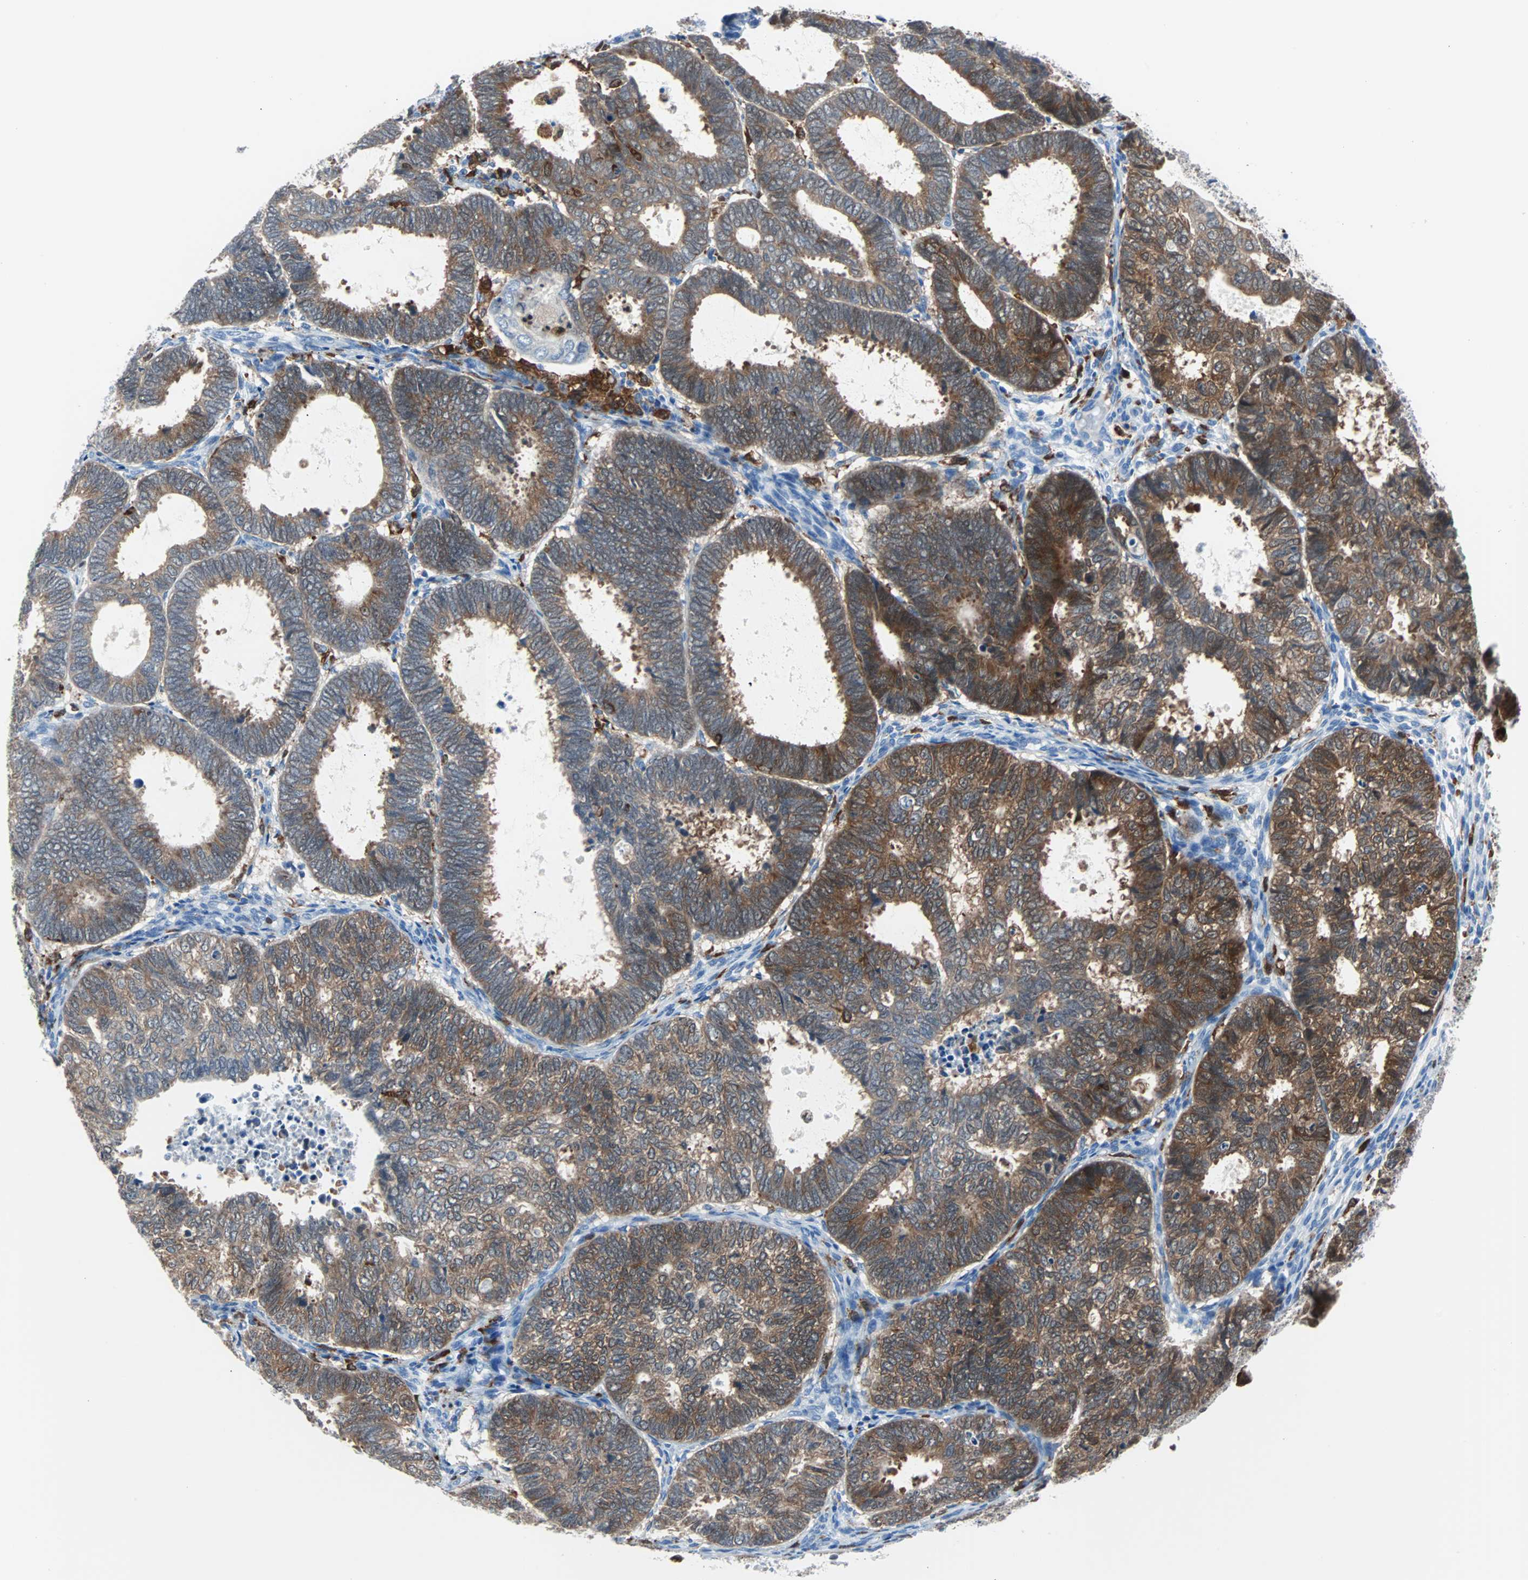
{"staining": {"intensity": "strong", "quantity": "25%-75%", "location": "cytoplasmic/membranous"}, "tissue": "endometrial cancer", "cell_type": "Tumor cells", "image_type": "cancer", "snomed": [{"axis": "morphology", "description": "Adenocarcinoma, NOS"}, {"axis": "topography", "description": "Uterus"}], "caption": "High-magnification brightfield microscopy of adenocarcinoma (endometrial) stained with DAB (3,3'-diaminobenzidine) (brown) and counterstained with hematoxylin (blue). tumor cells exhibit strong cytoplasmic/membranous expression is appreciated in approximately25%-75% of cells.", "gene": "SYK", "patient": {"sex": "female", "age": 60}}